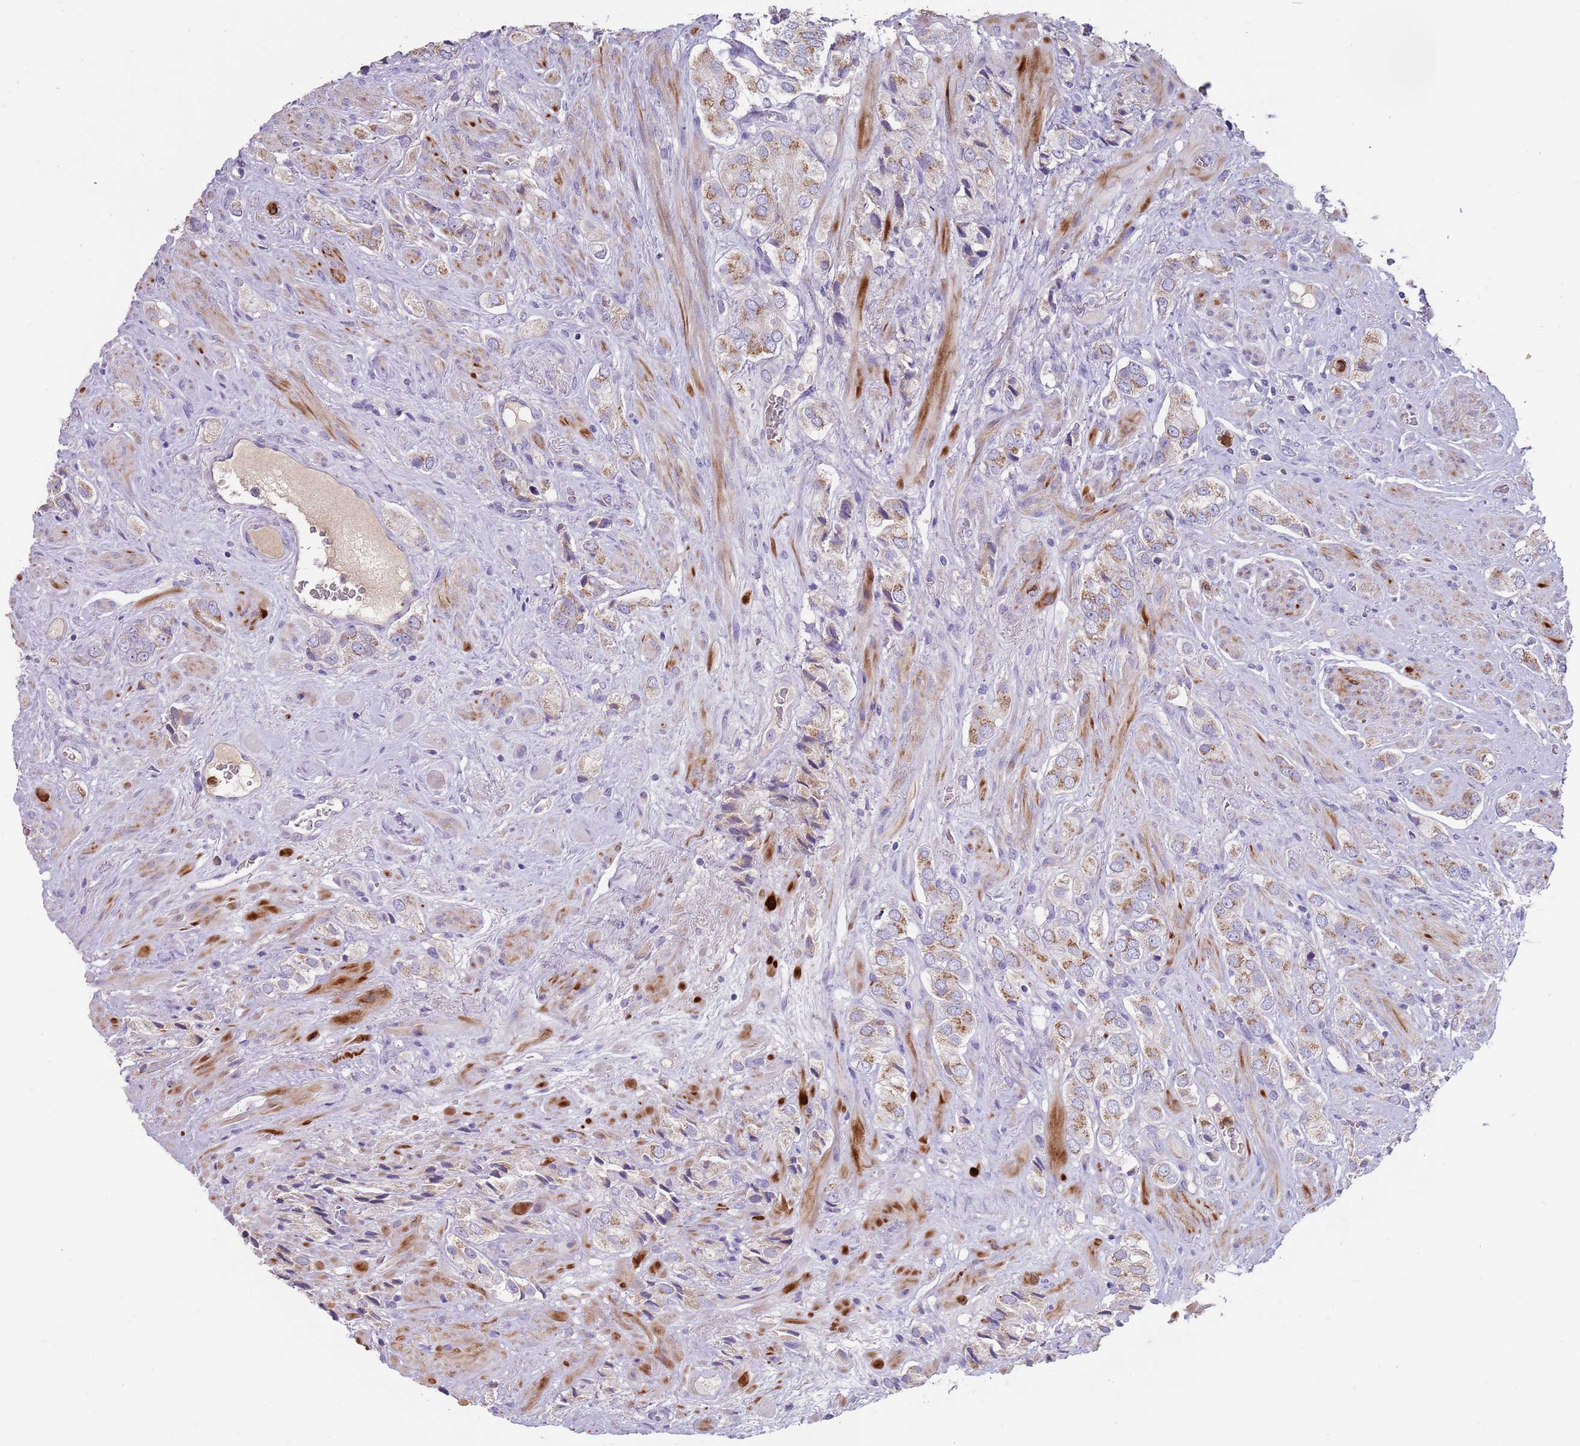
{"staining": {"intensity": "moderate", "quantity": "<25%", "location": "cytoplasmic/membranous"}, "tissue": "prostate cancer", "cell_type": "Tumor cells", "image_type": "cancer", "snomed": [{"axis": "morphology", "description": "Adenocarcinoma, High grade"}, {"axis": "topography", "description": "Prostate and seminal vesicle, NOS"}], "caption": "Protein expression analysis of human prostate cancer (high-grade adenocarcinoma) reveals moderate cytoplasmic/membranous staining in about <25% of tumor cells.", "gene": "TMEM251", "patient": {"sex": "male", "age": 64}}